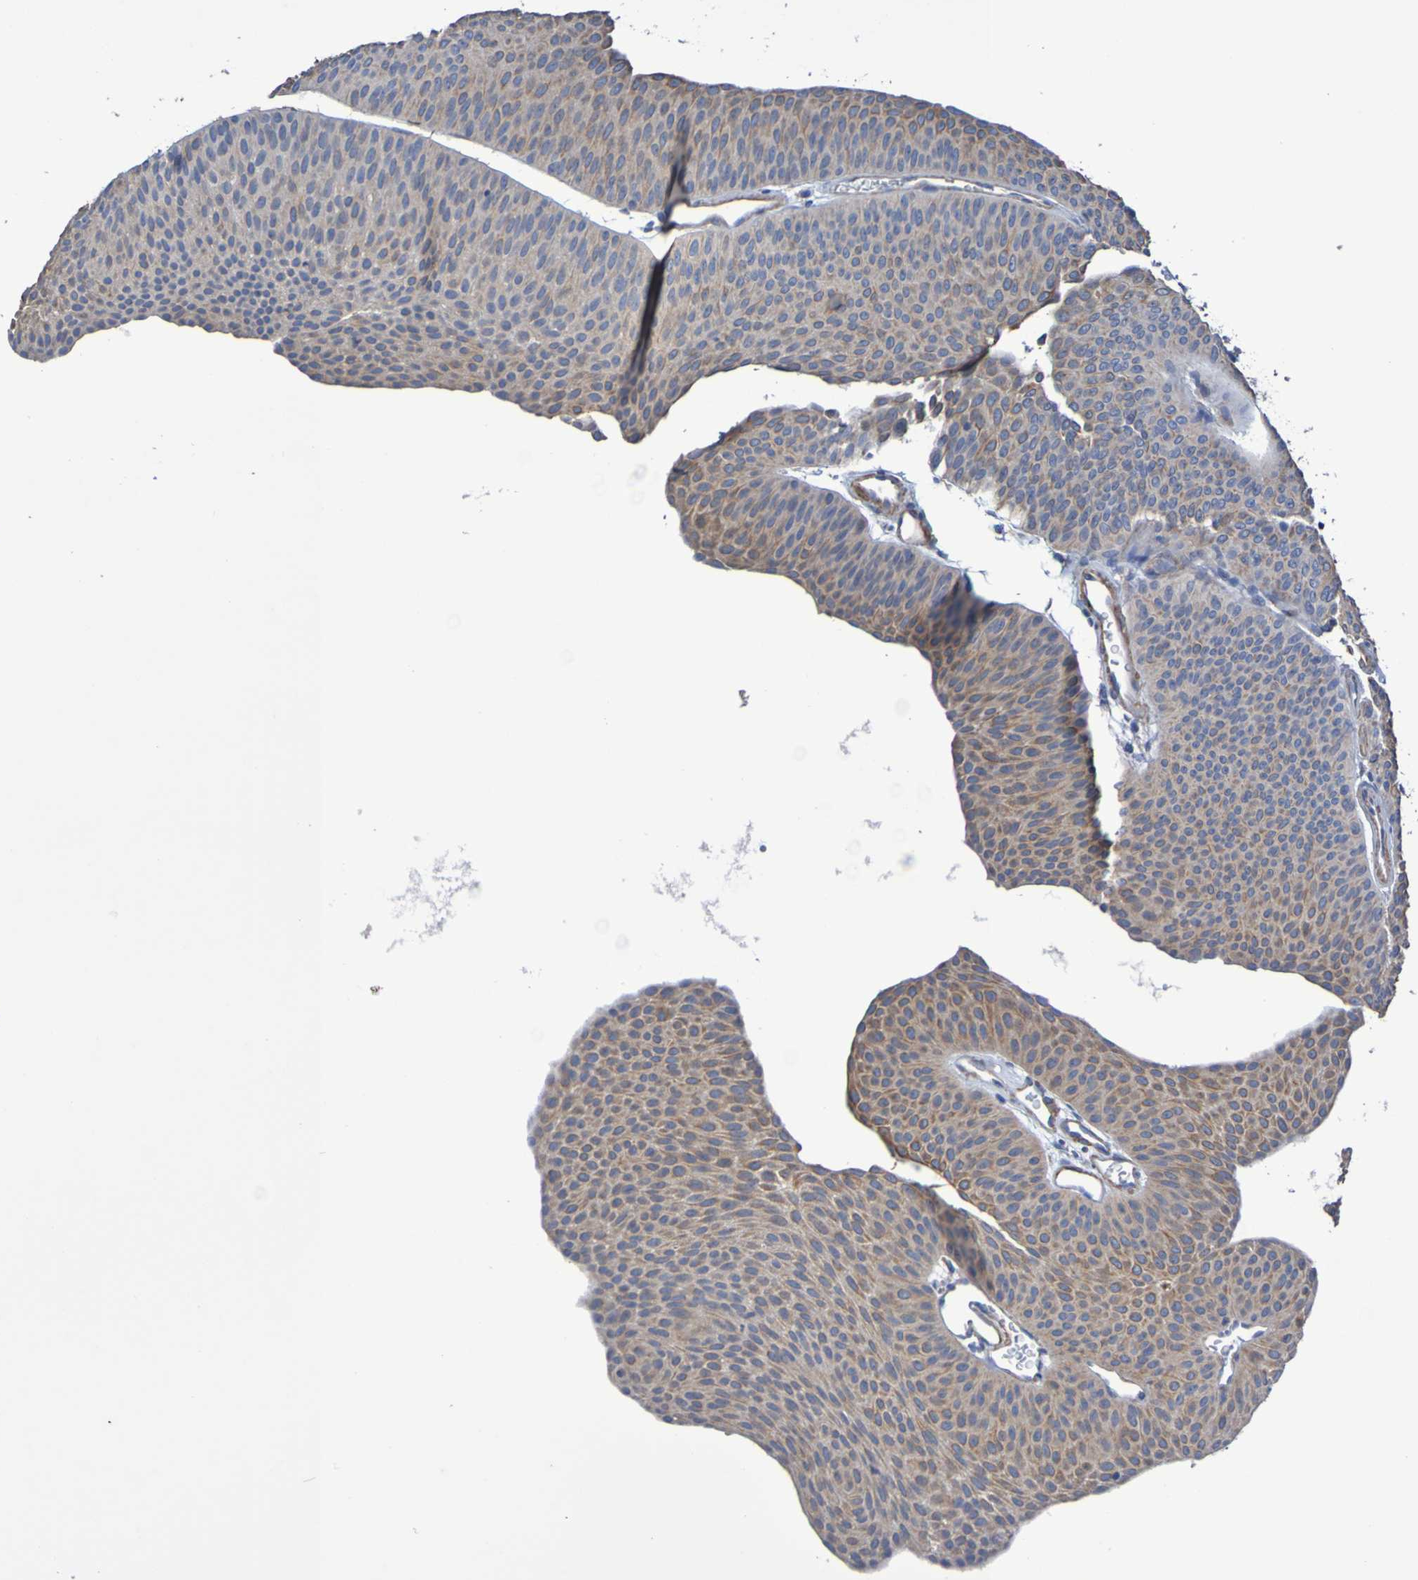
{"staining": {"intensity": "moderate", "quantity": ">75%", "location": "cytoplasmic/membranous"}, "tissue": "urothelial cancer", "cell_type": "Tumor cells", "image_type": "cancer", "snomed": [{"axis": "morphology", "description": "Urothelial carcinoma, Low grade"}, {"axis": "topography", "description": "Urinary bladder"}], "caption": "Urothelial cancer stained for a protein (brown) reveals moderate cytoplasmic/membranous positive staining in about >75% of tumor cells.", "gene": "SRPRB", "patient": {"sex": "female", "age": 60}}